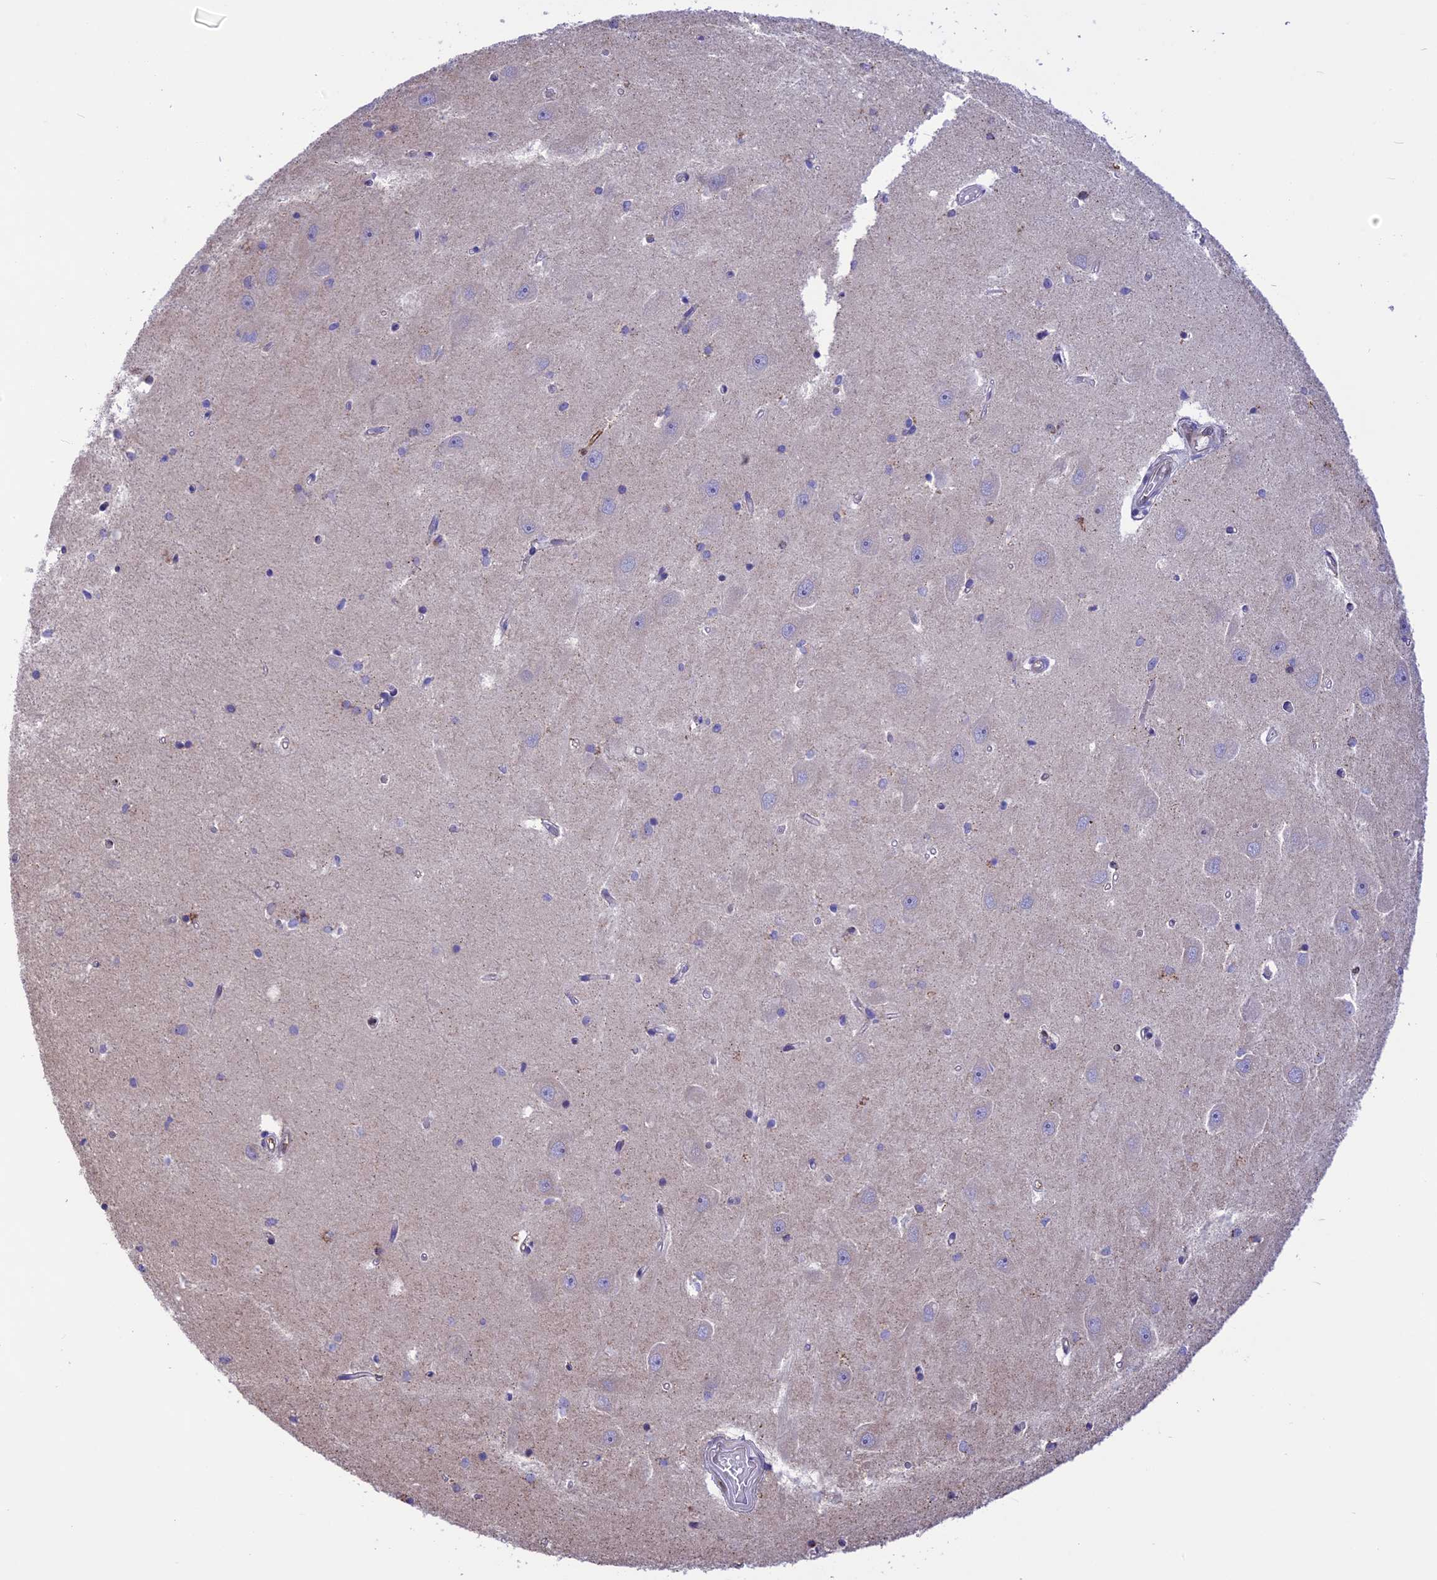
{"staining": {"intensity": "moderate", "quantity": "<25%", "location": "cytoplasmic/membranous"}, "tissue": "hippocampus", "cell_type": "Glial cells", "image_type": "normal", "snomed": [{"axis": "morphology", "description": "Normal tissue, NOS"}, {"axis": "topography", "description": "Hippocampus"}], "caption": "Moderate cytoplasmic/membranous expression is present in about <25% of glial cells in normal hippocampus.", "gene": "DOC2B", "patient": {"sex": "male", "age": 45}}